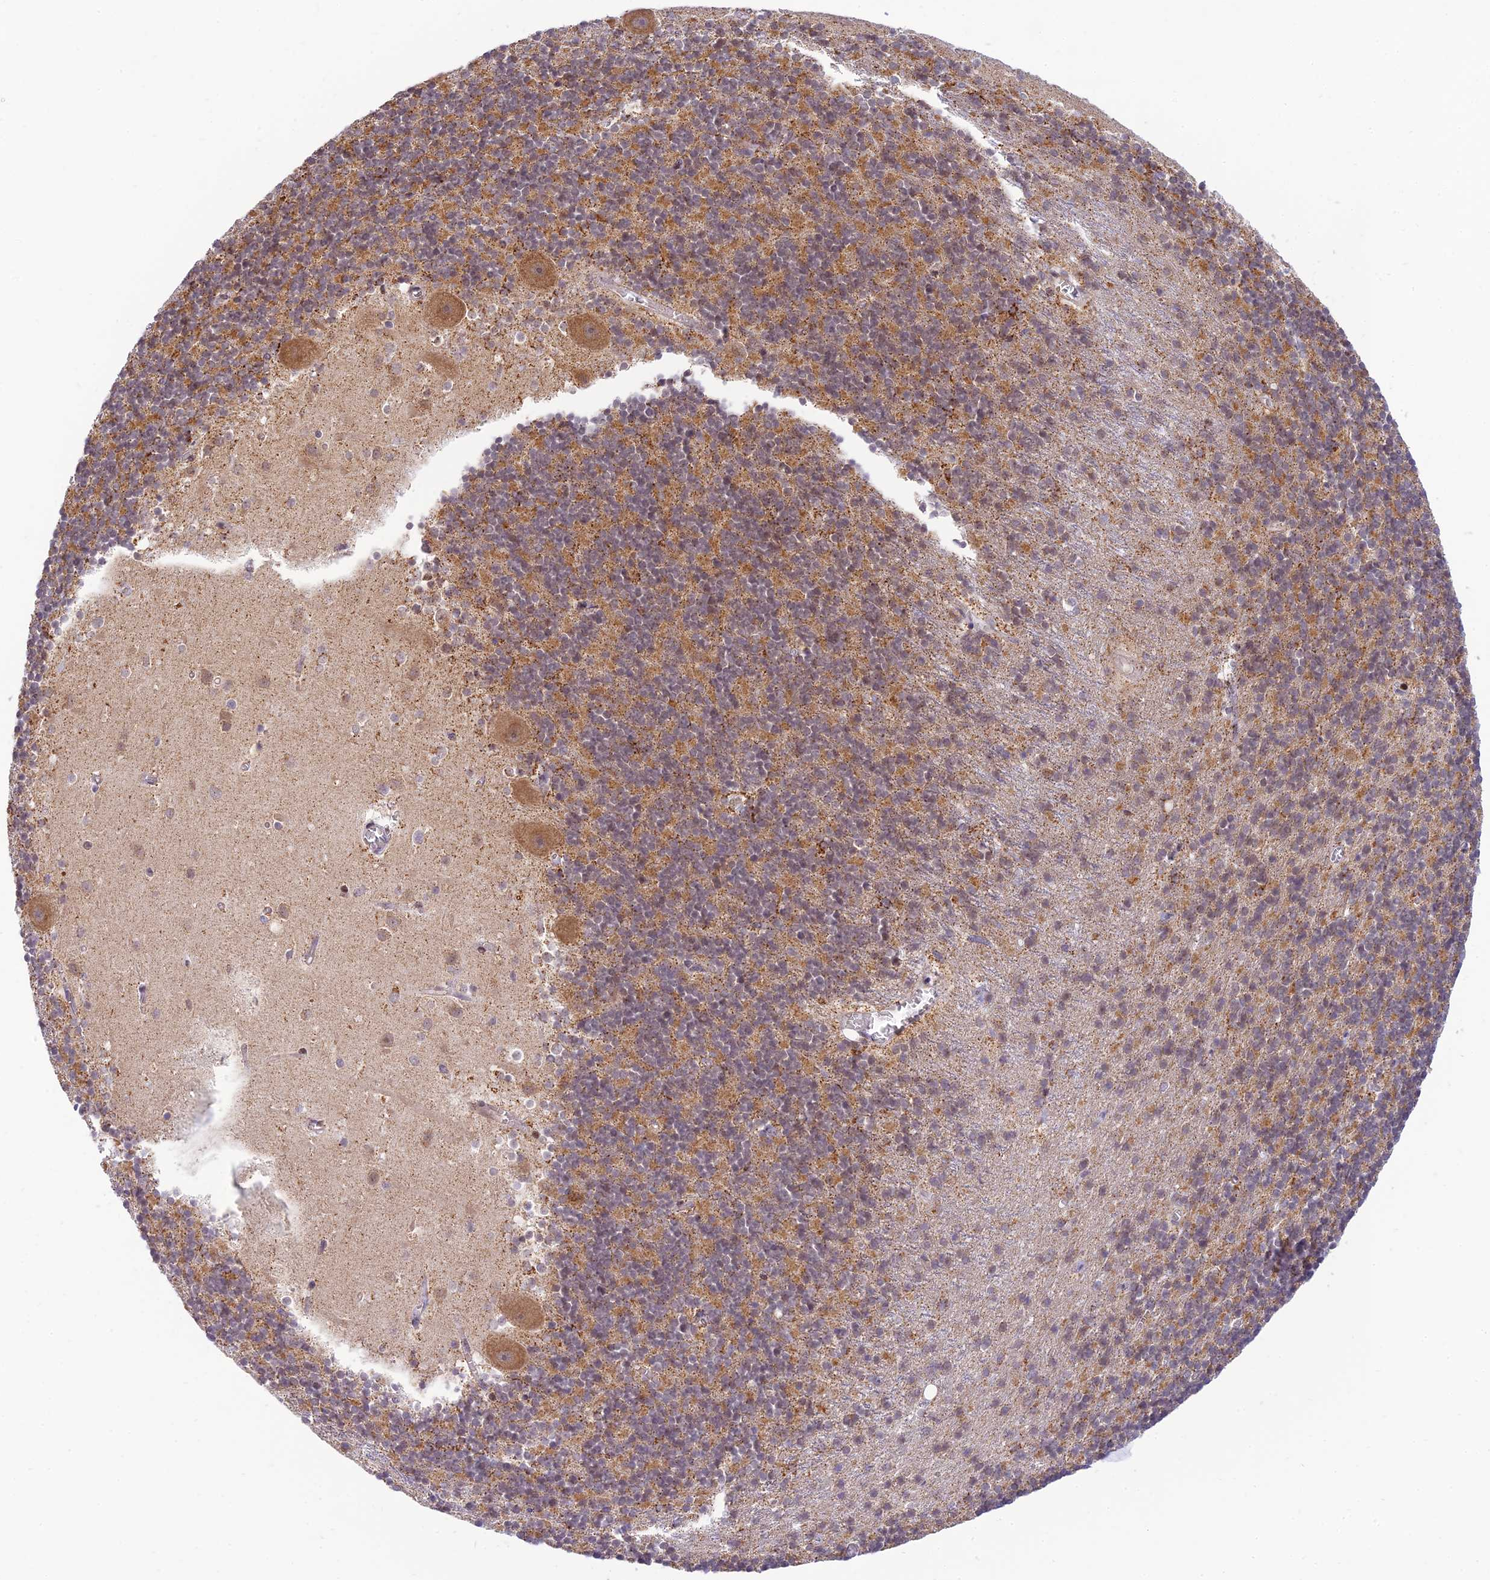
{"staining": {"intensity": "moderate", "quantity": ">75%", "location": "cytoplasmic/membranous"}, "tissue": "cerebellum", "cell_type": "Cells in granular layer", "image_type": "normal", "snomed": [{"axis": "morphology", "description": "Normal tissue, NOS"}, {"axis": "topography", "description": "Cerebellum"}], "caption": "Brown immunohistochemical staining in normal human cerebellum reveals moderate cytoplasmic/membranous staining in approximately >75% of cells in granular layer.", "gene": "HOOK2", "patient": {"sex": "male", "age": 54}}